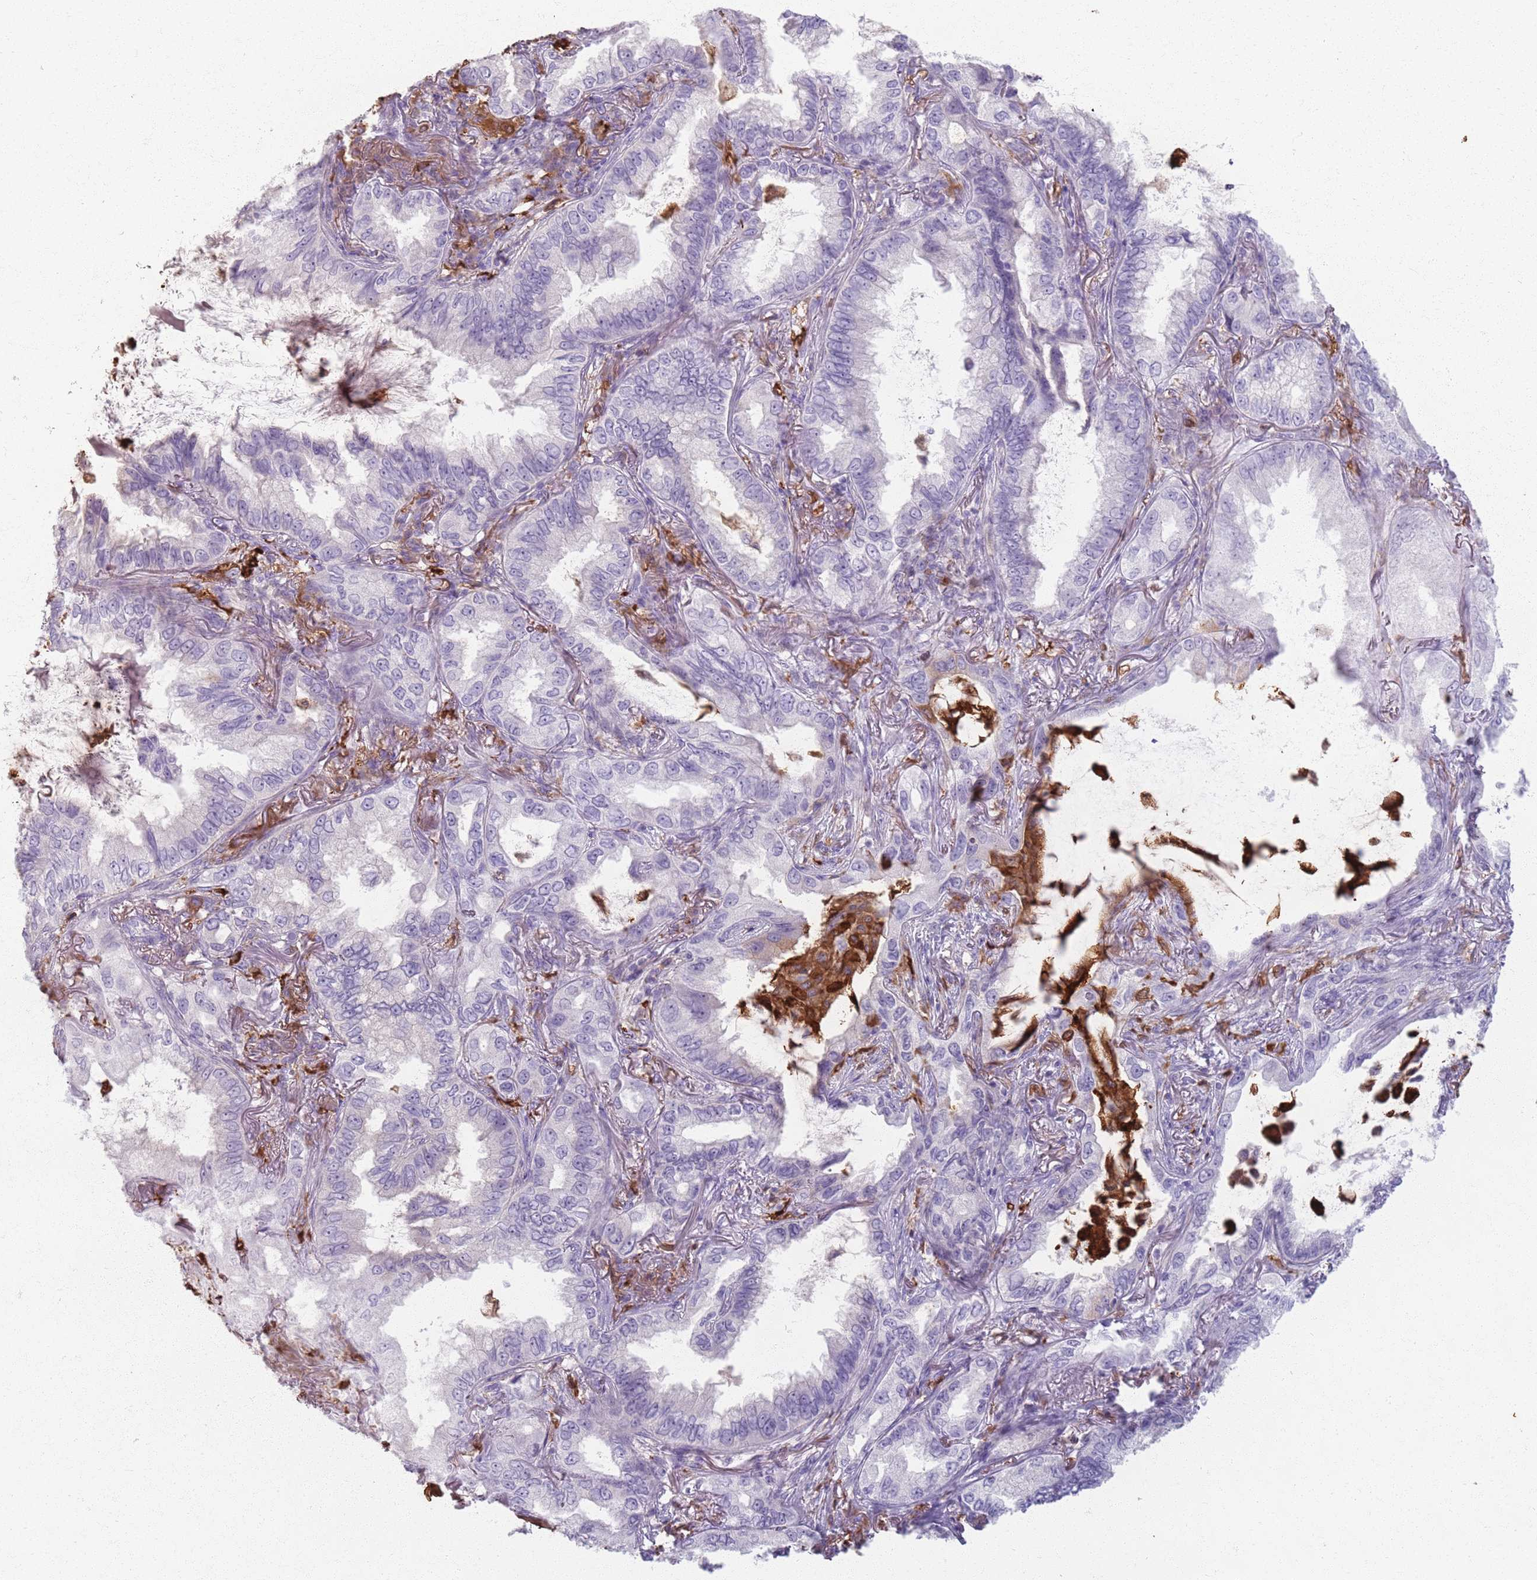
{"staining": {"intensity": "negative", "quantity": "none", "location": "none"}, "tissue": "lung cancer", "cell_type": "Tumor cells", "image_type": "cancer", "snomed": [{"axis": "morphology", "description": "Adenocarcinoma, NOS"}, {"axis": "topography", "description": "Lung"}], "caption": "The micrograph exhibits no significant expression in tumor cells of lung cancer.", "gene": "GDPGP1", "patient": {"sex": "female", "age": 69}}